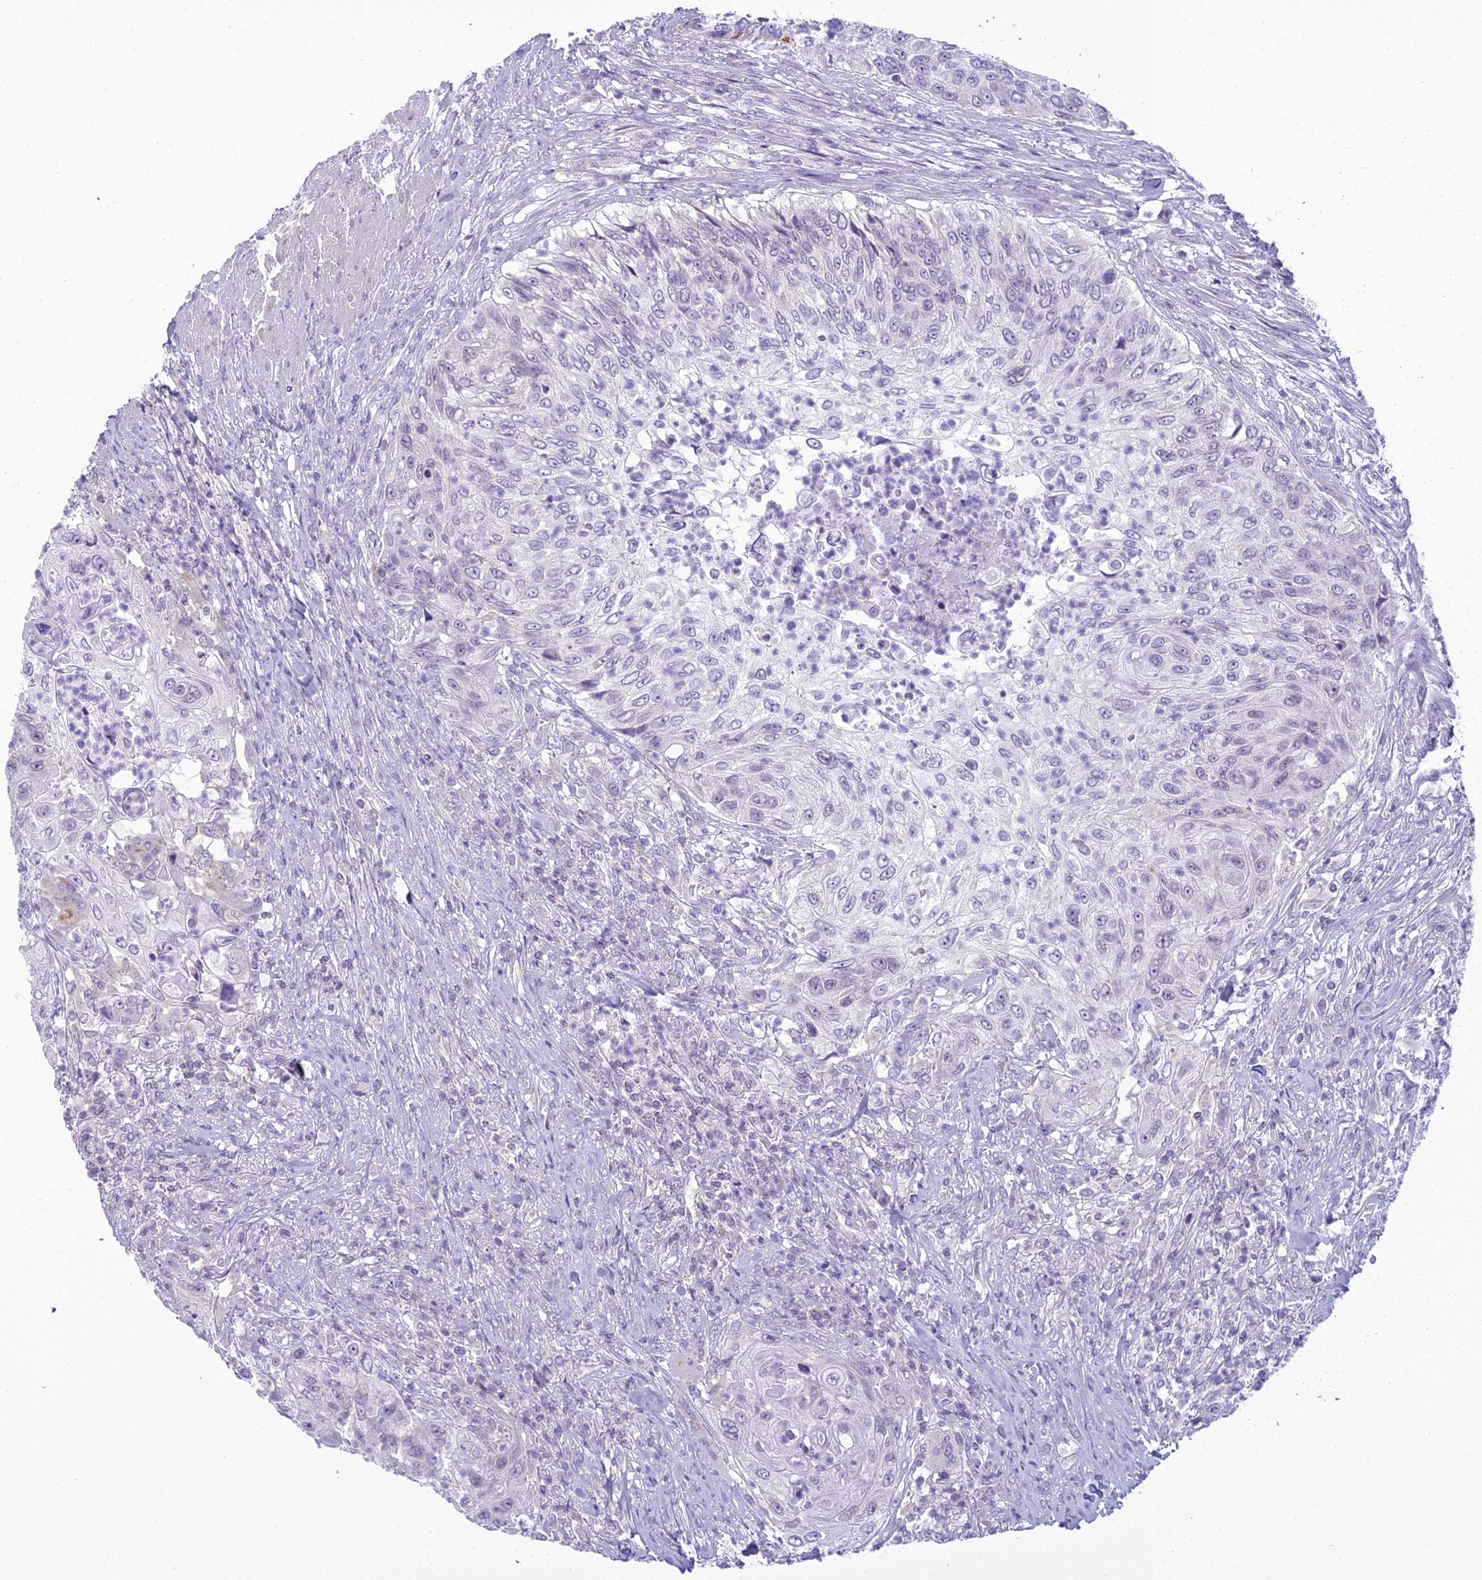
{"staining": {"intensity": "negative", "quantity": "none", "location": "none"}, "tissue": "urothelial cancer", "cell_type": "Tumor cells", "image_type": "cancer", "snomed": [{"axis": "morphology", "description": "Urothelial carcinoma, High grade"}, {"axis": "topography", "description": "Urinary bladder"}], "caption": "This histopathology image is of urothelial cancer stained with IHC to label a protein in brown with the nuclei are counter-stained blue. There is no staining in tumor cells.", "gene": "B9D2", "patient": {"sex": "female", "age": 60}}